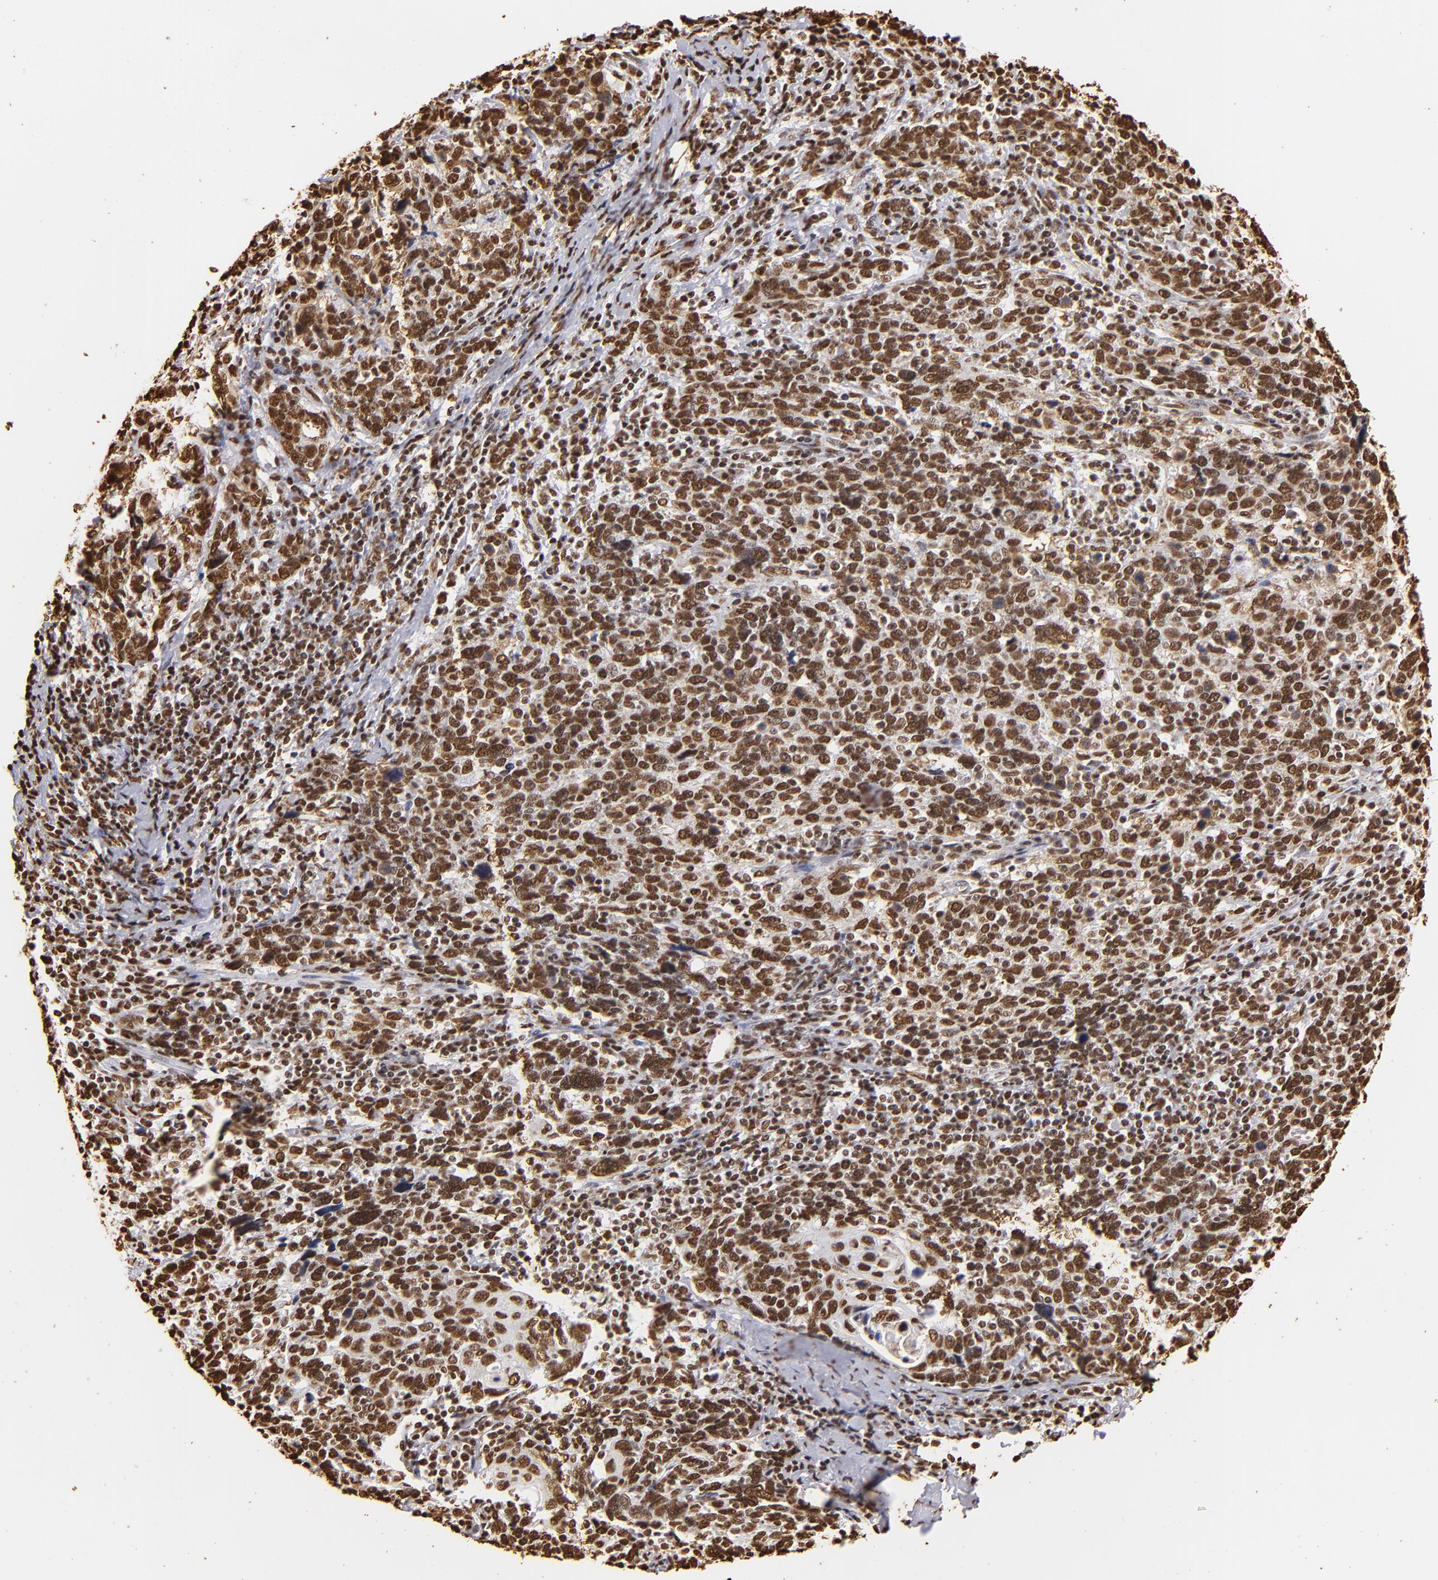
{"staining": {"intensity": "strong", "quantity": ">75%", "location": "nuclear"}, "tissue": "cervical cancer", "cell_type": "Tumor cells", "image_type": "cancer", "snomed": [{"axis": "morphology", "description": "Squamous cell carcinoma, NOS"}, {"axis": "topography", "description": "Cervix"}], "caption": "A brown stain highlights strong nuclear staining of a protein in cervical cancer (squamous cell carcinoma) tumor cells.", "gene": "ILF3", "patient": {"sex": "female", "age": 41}}